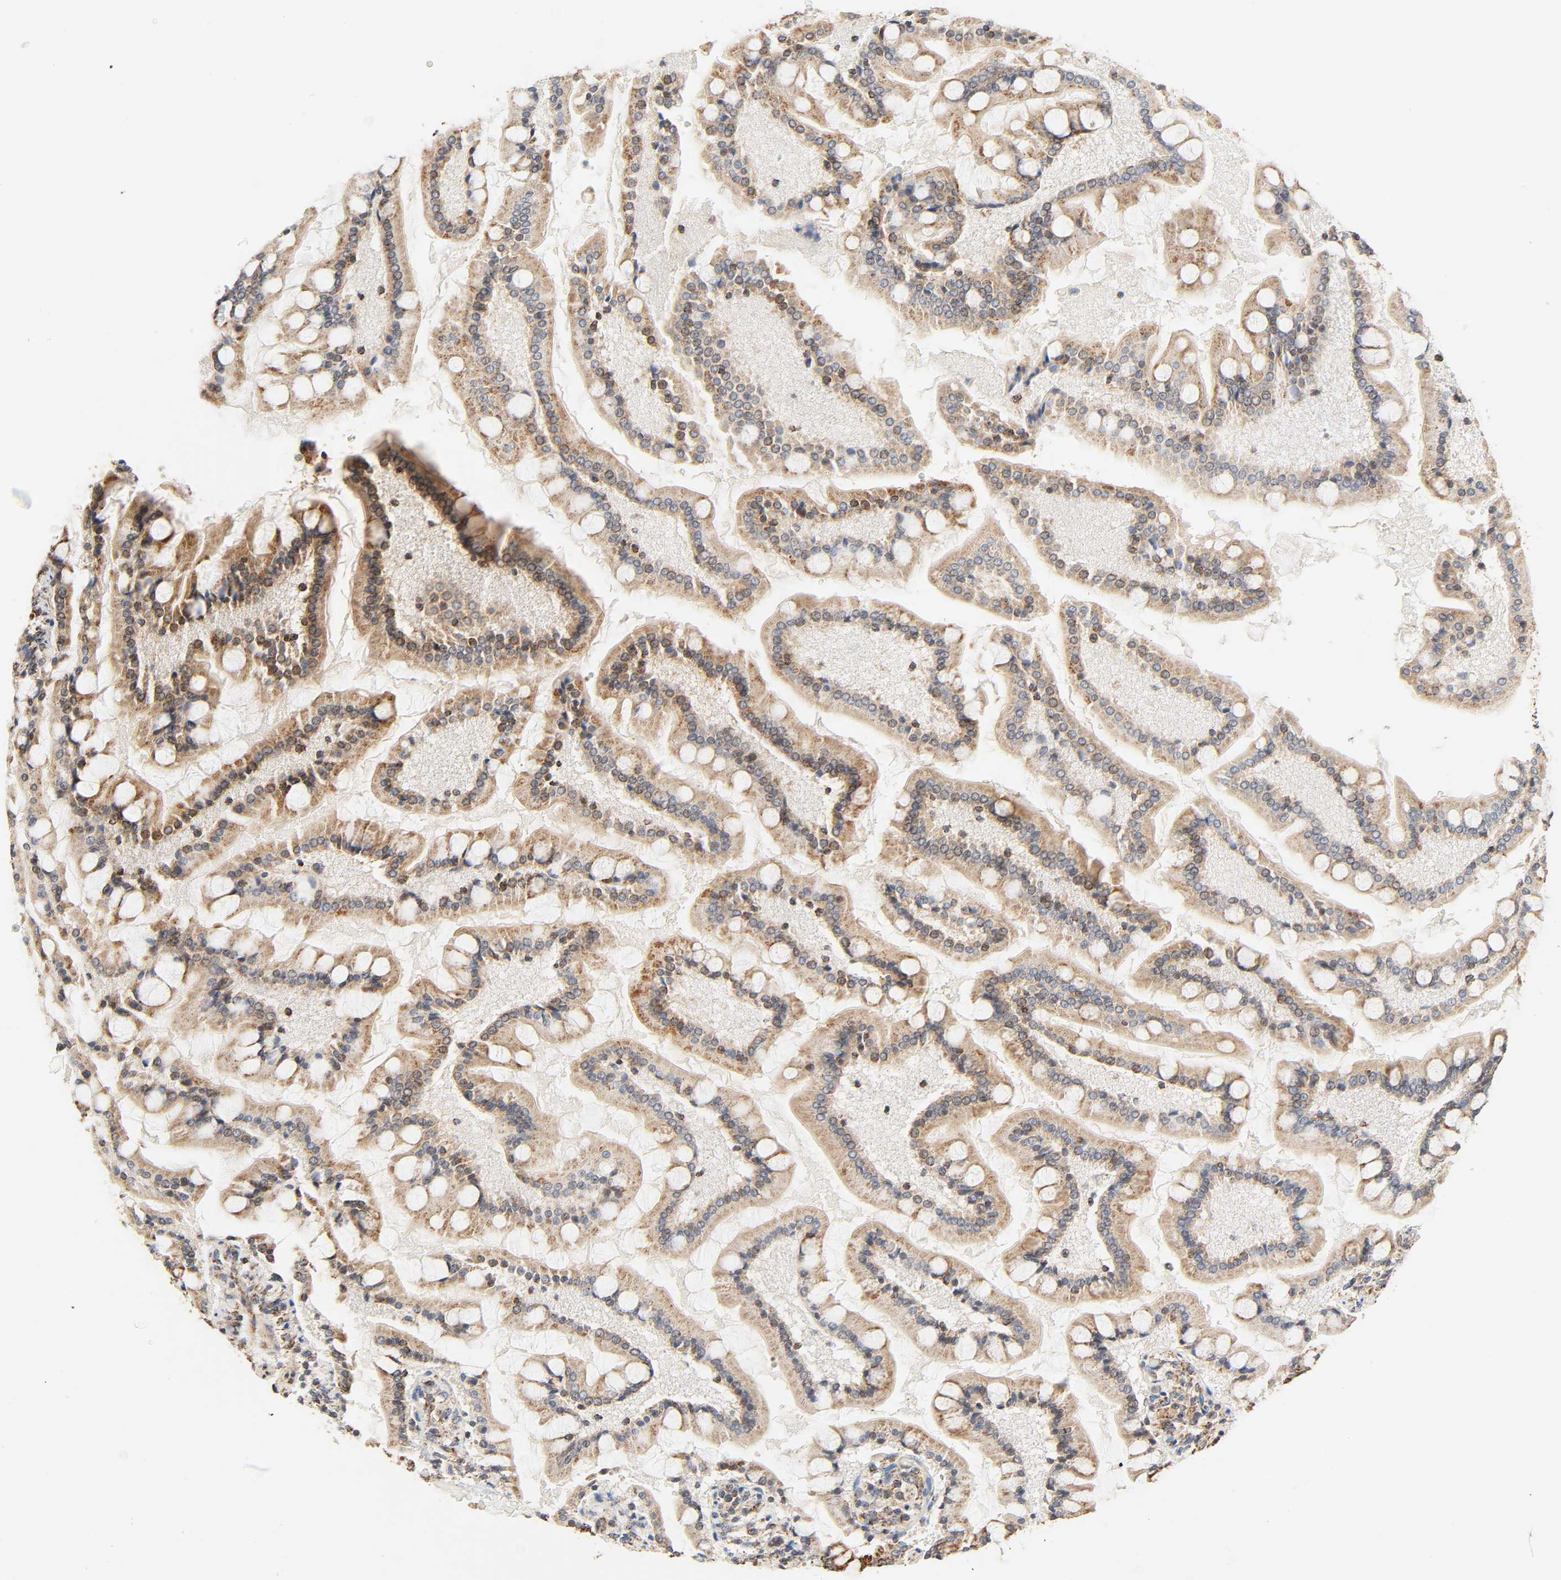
{"staining": {"intensity": "moderate", "quantity": ">75%", "location": "cytoplasmic/membranous"}, "tissue": "small intestine", "cell_type": "Glandular cells", "image_type": "normal", "snomed": [{"axis": "morphology", "description": "Normal tissue, NOS"}, {"axis": "topography", "description": "Small intestine"}], "caption": "Immunohistochemical staining of unremarkable small intestine shows >75% levels of moderate cytoplasmic/membranous protein staining in approximately >75% of glandular cells.", "gene": "ZMAT5", "patient": {"sex": "male", "age": 41}}